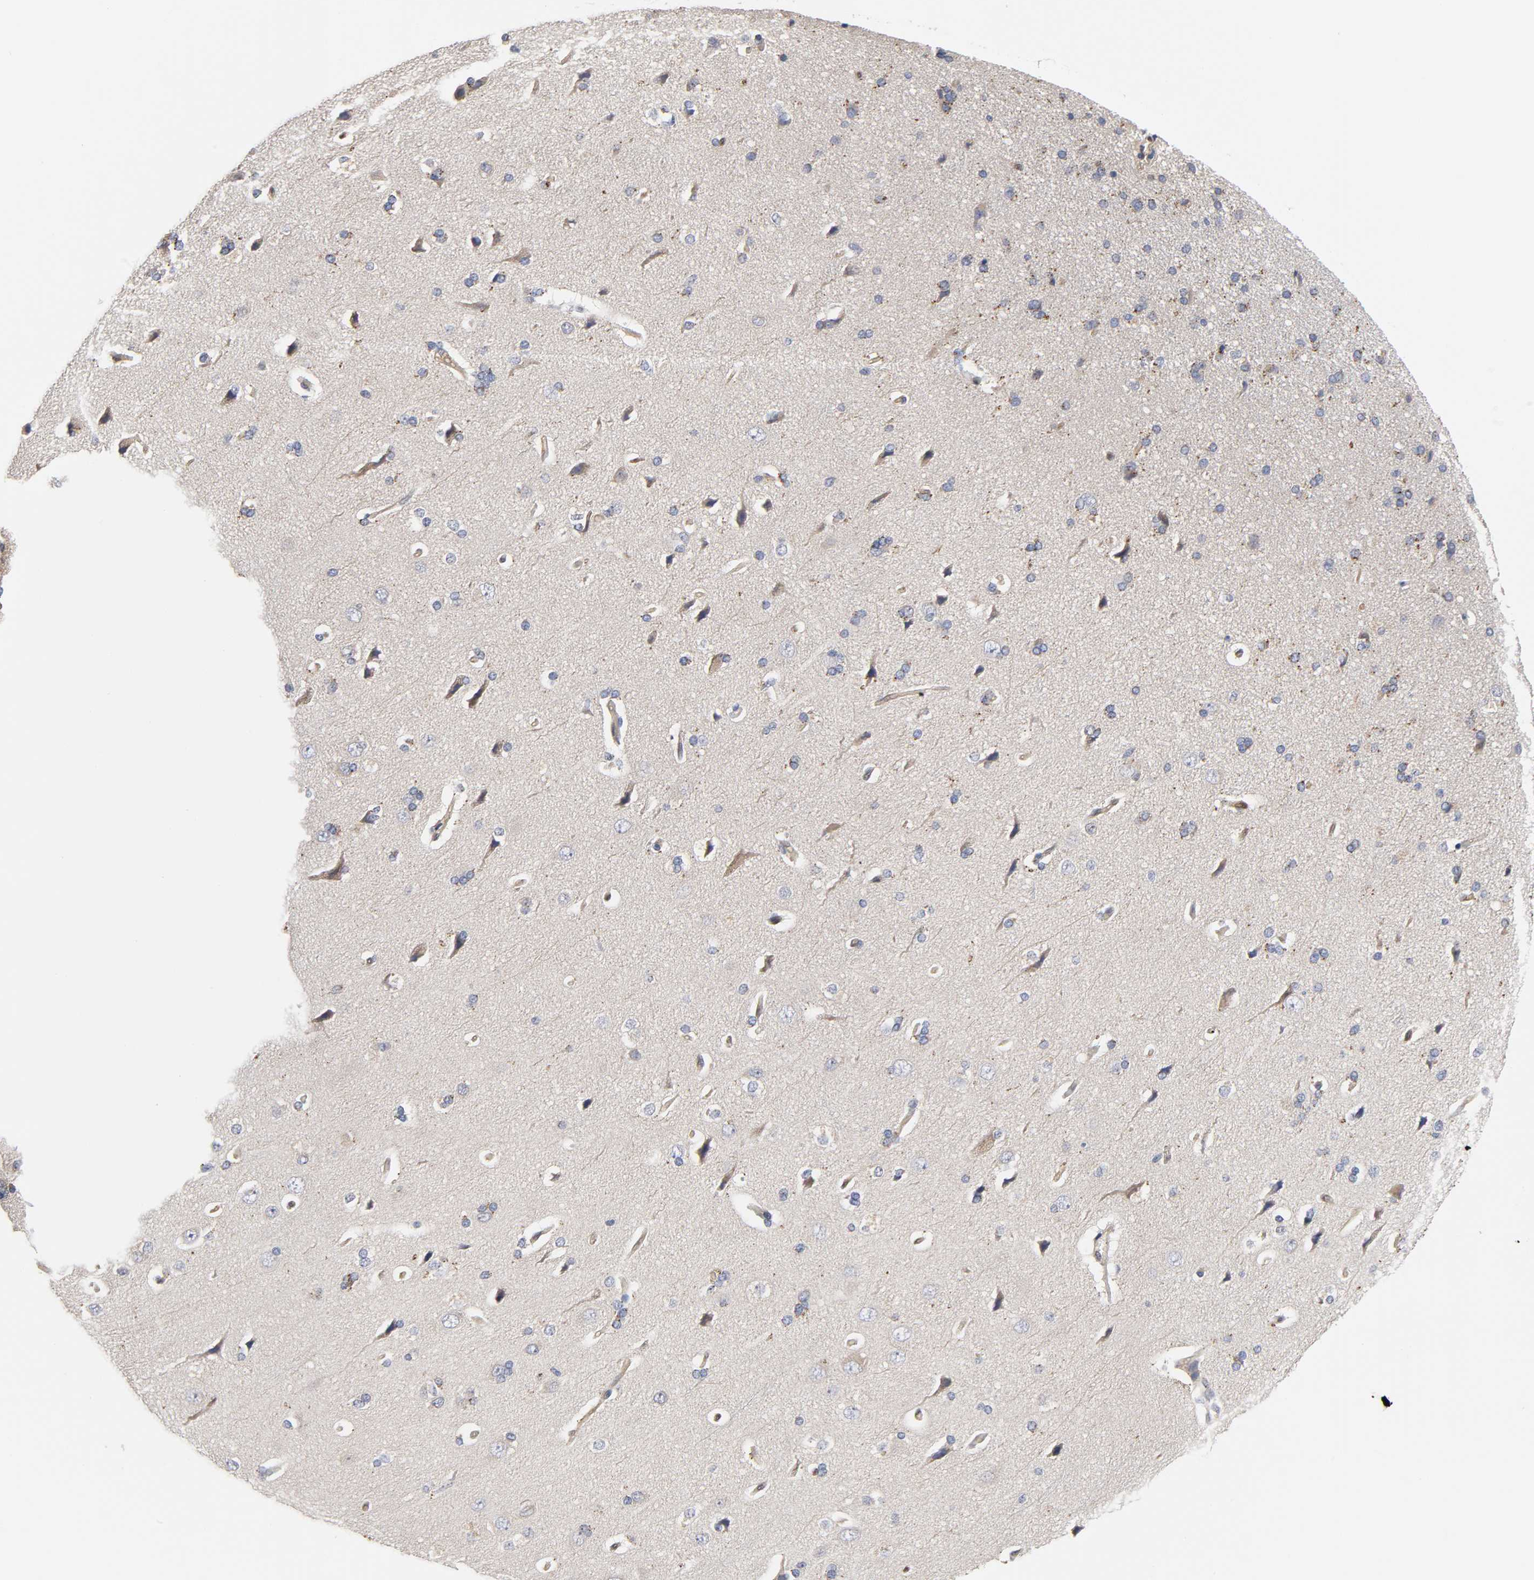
{"staining": {"intensity": "weak", "quantity": "25%-75%", "location": "cytoplasmic/membranous"}, "tissue": "cerebral cortex", "cell_type": "Endothelial cells", "image_type": "normal", "snomed": [{"axis": "morphology", "description": "Normal tissue, NOS"}, {"axis": "topography", "description": "Cerebral cortex"}], "caption": "A high-resolution image shows IHC staining of normal cerebral cortex, which displays weak cytoplasmic/membranous positivity in about 25%-75% of endothelial cells.", "gene": "C17orf75", "patient": {"sex": "male", "age": 62}}